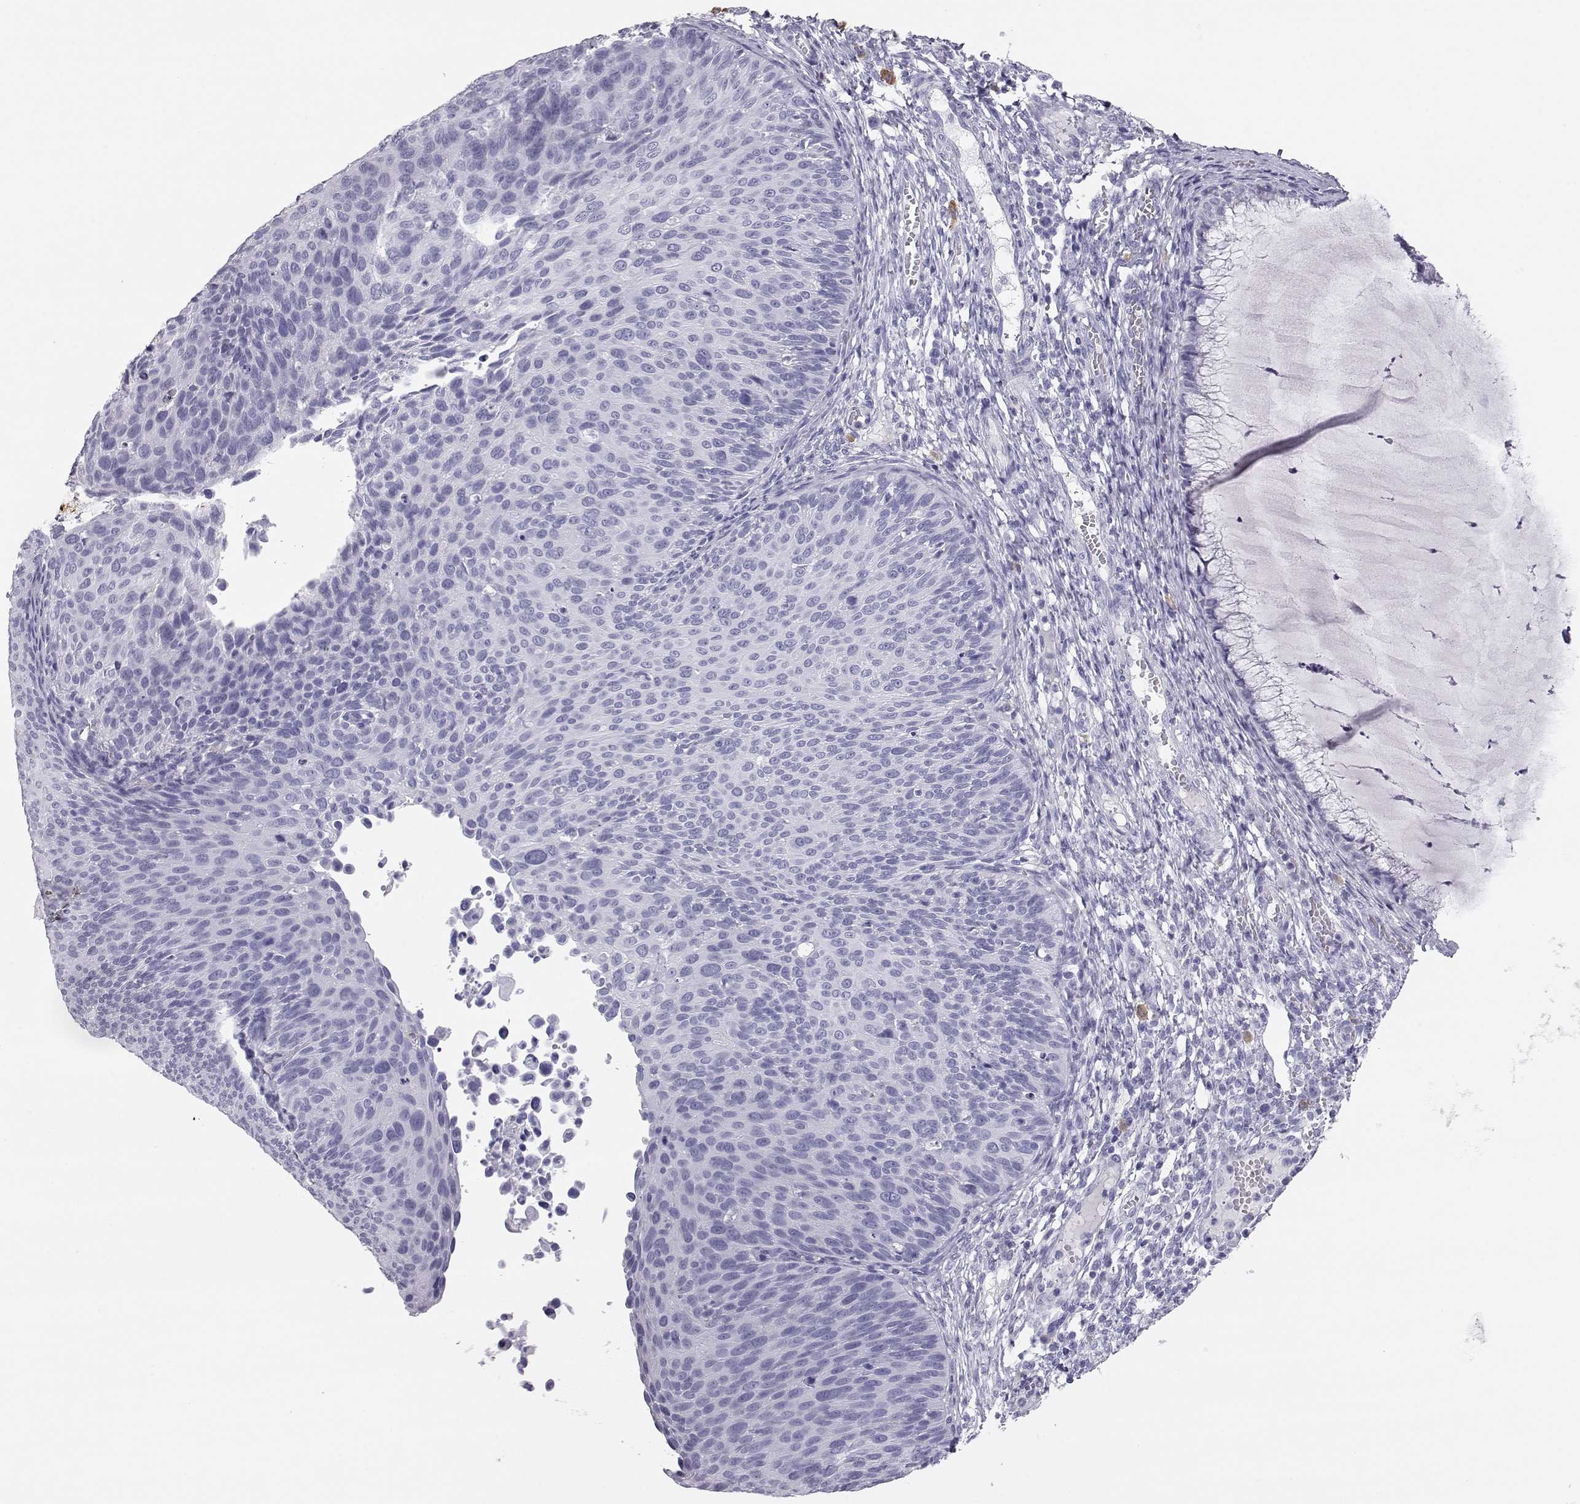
{"staining": {"intensity": "negative", "quantity": "none", "location": "none"}, "tissue": "cervical cancer", "cell_type": "Tumor cells", "image_type": "cancer", "snomed": [{"axis": "morphology", "description": "Squamous cell carcinoma, NOS"}, {"axis": "topography", "description": "Cervix"}], "caption": "An immunohistochemistry image of cervical cancer is shown. There is no staining in tumor cells of cervical cancer.", "gene": "ITLN2", "patient": {"sex": "female", "age": 36}}